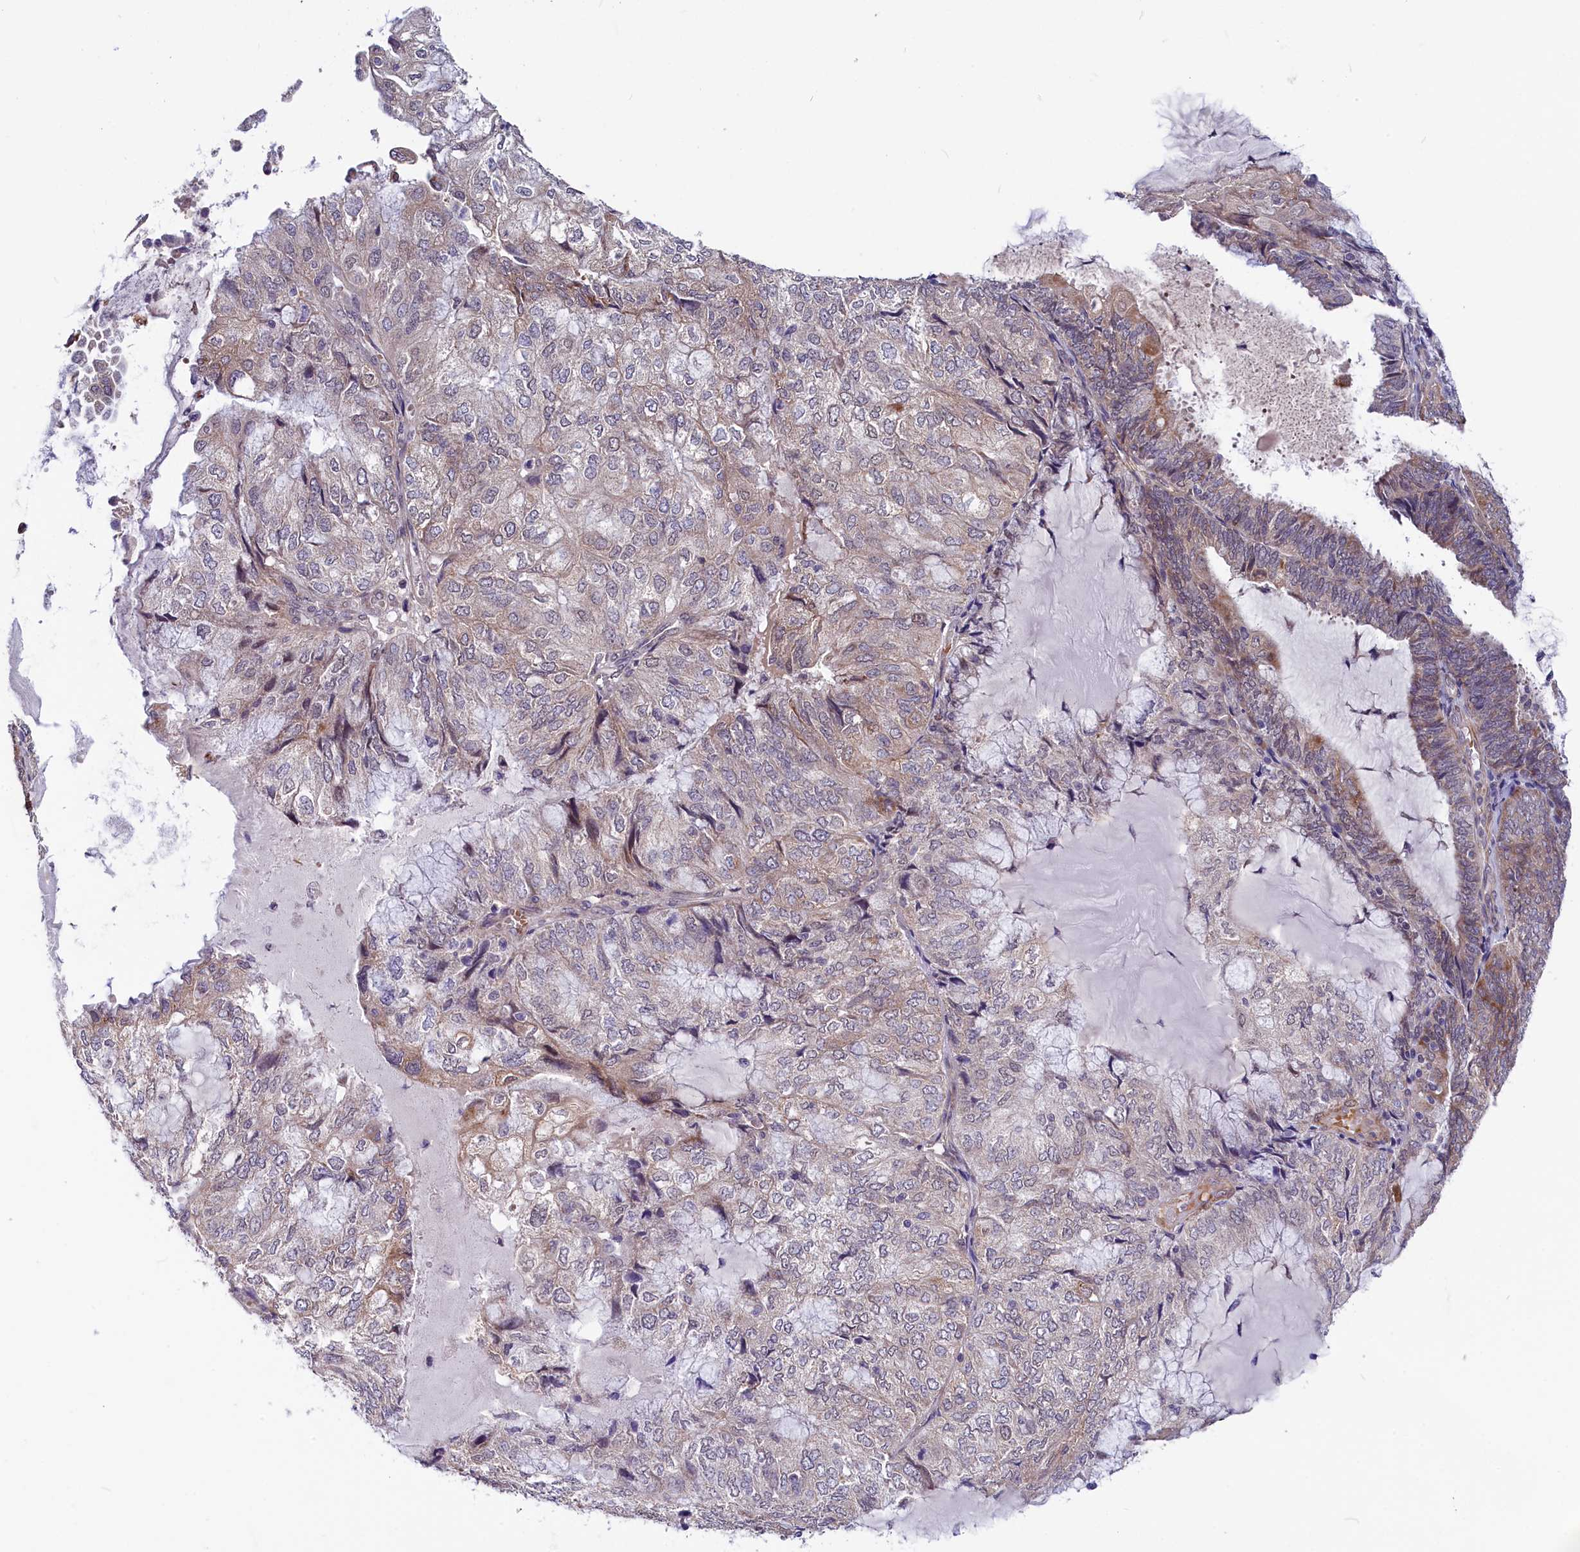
{"staining": {"intensity": "moderate", "quantity": "<25%", "location": "cytoplasmic/membranous"}, "tissue": "endometrial cancer", "cell_type": "Tumor cells", "image_type": "cancer", "snomed": [{"axis": "morphology", "description": "Adenocarcinoma, NOS"}, {"axis": "topography", "description": "Endometrium"}], "caption": "Immunohistochemical staining of human endometrial cancer exhibits low levels of moderate cytoplasmic/membranous protein staining in approximately <25% of tumor cells.", "gene": "SLC39A6", "patient": {"sex": "female", "age": 81}}